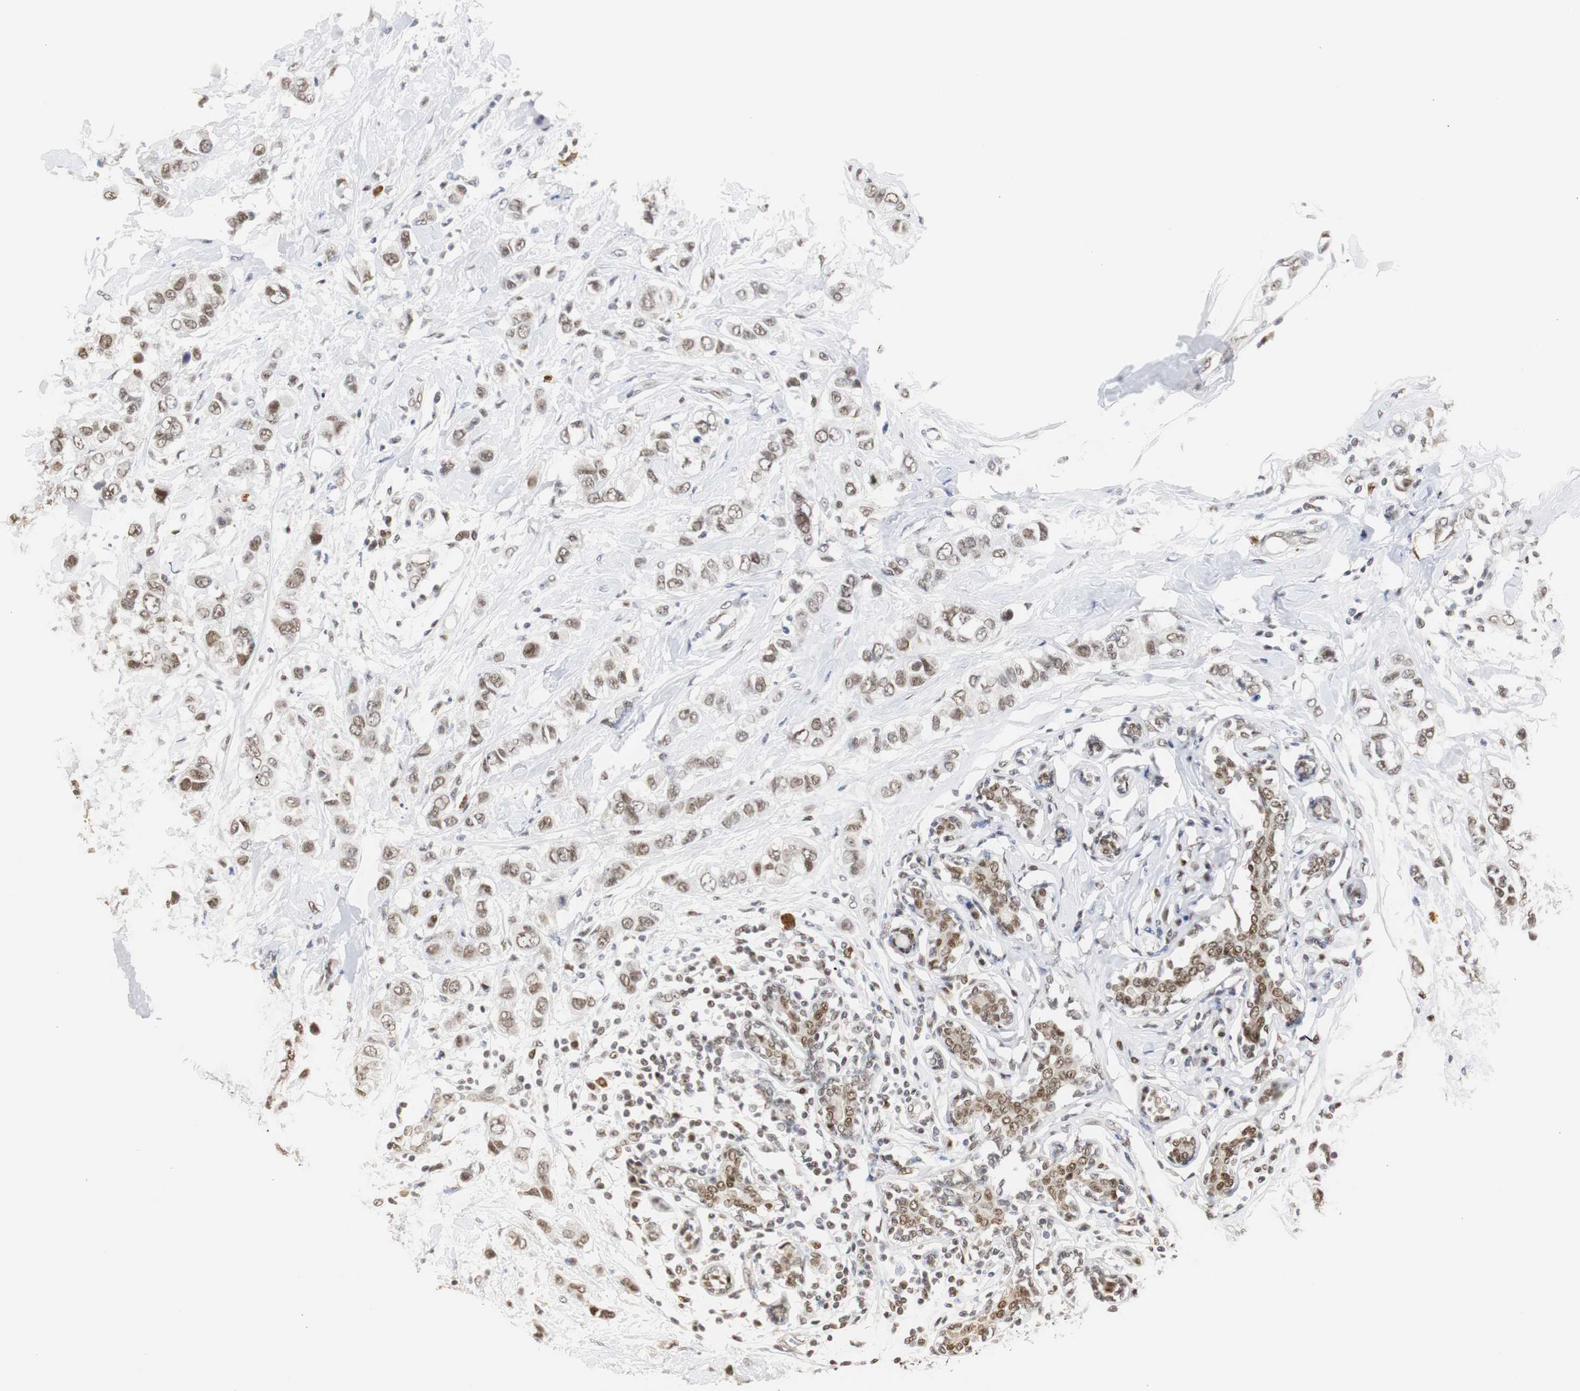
{"staining": {"intensity": "moderate", "quantity": "25%-75%", "location": "nuclear"}, "tissue": "breast cancer", "cell_type": "Tumor cells", "image_type": "cancer", "snomed": [{"axis": "morphology", "description": "Duct carcinoma"}, {"axis": "topography", "description": "Breast"}], "caption": "Immunohistochemical staining of breast intraductal carcinoma reveals moderate nuclear protein staining in about 25%-75% of tumor cells.", "gene": "ZFC3H1", "patient": {"sex": "female", "age": 50}}